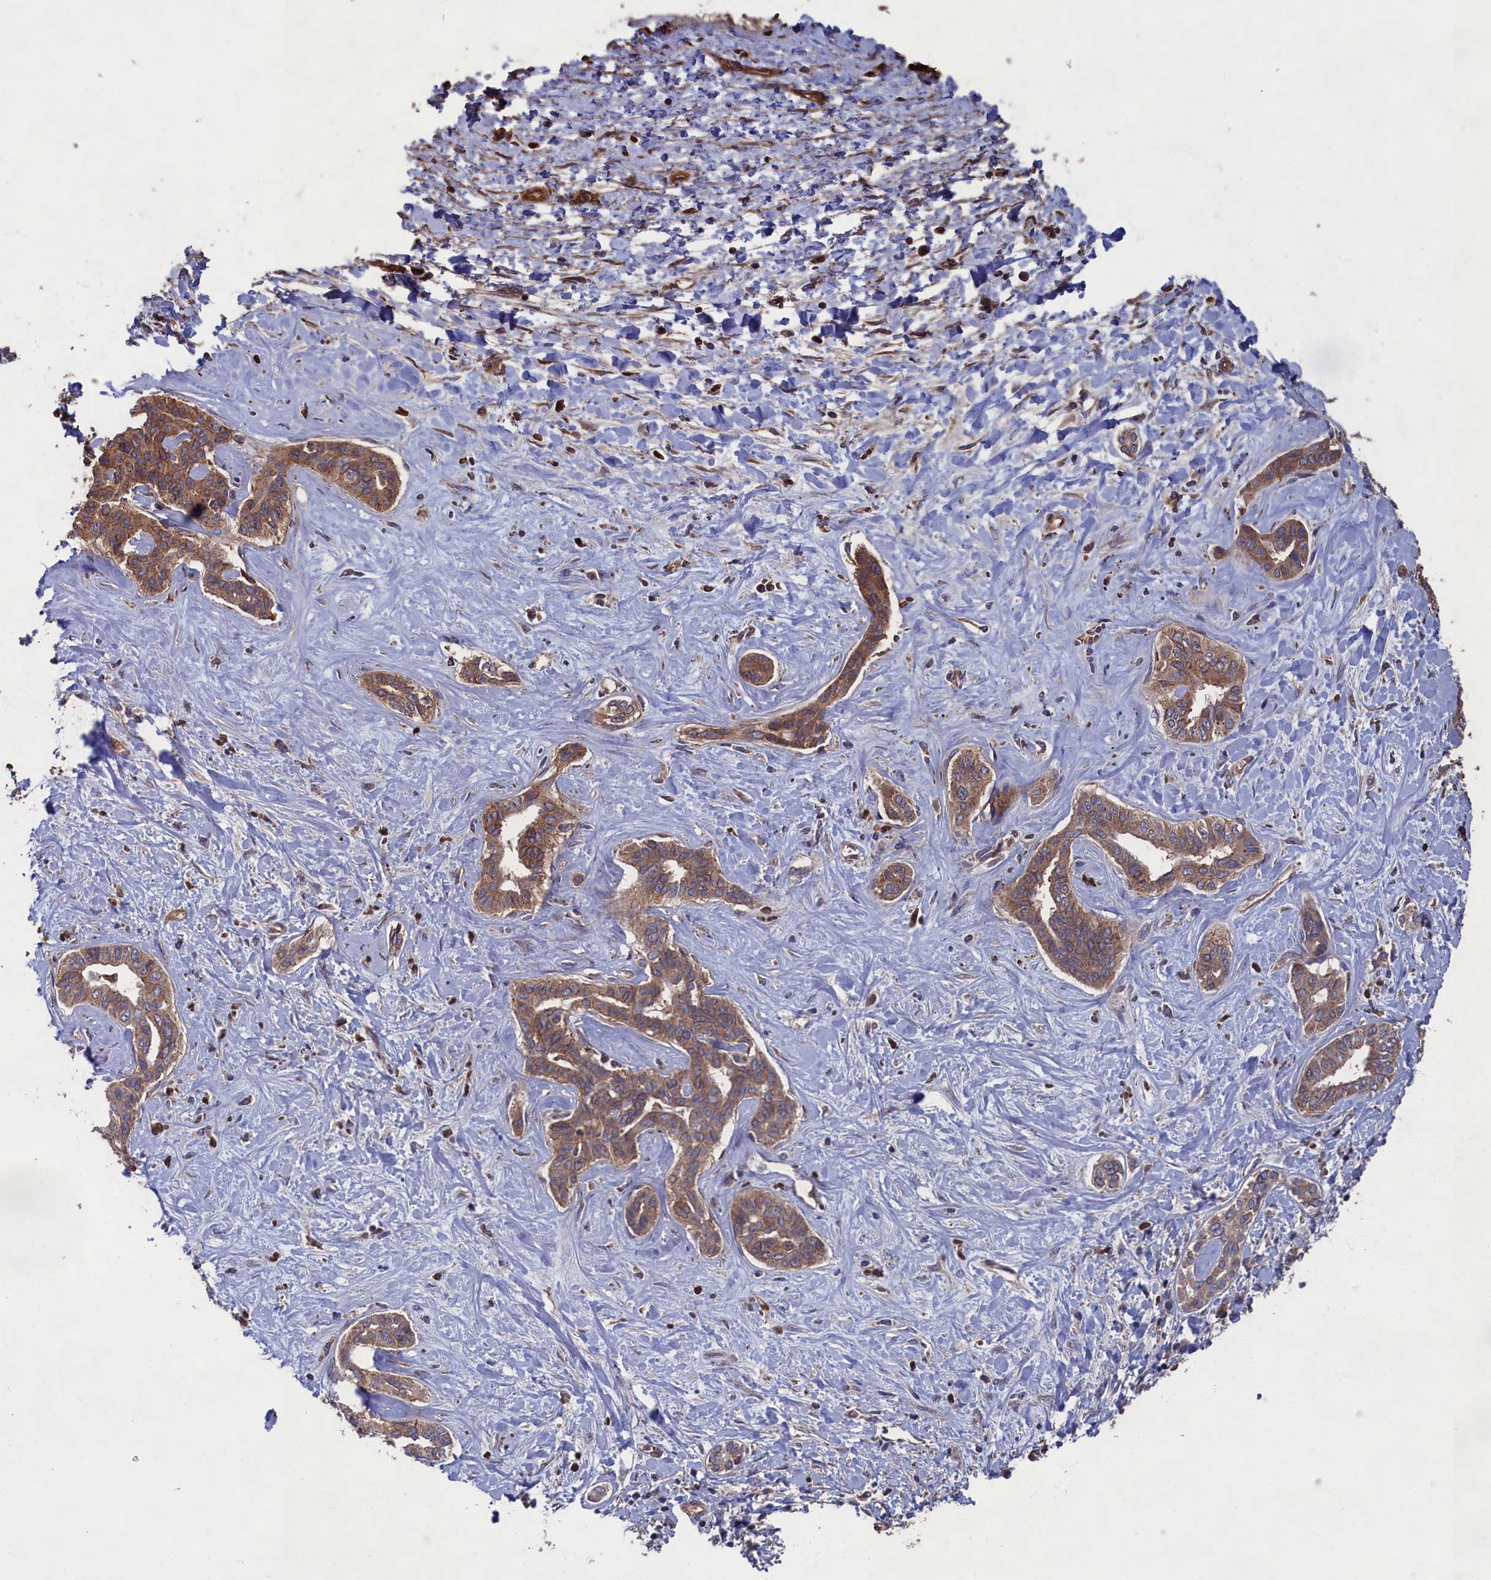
{"staining": {"intensity": "strong", "quantity": "25%-75%", "location": "cytoplasmic/membranous"}, "tissue": "liver cancer", "cell_type": "Tumor cells", "image_type": "cancer", "snomed": [{"axis": "morphology", "description": "Cholangiocarcinoma"}, {"axis": "topography", "description": "Liver"}], "caption": "This micrograph demonstrates liver cancer (cholangiocarcinoma) stained with immunohistochemistry (IHC) to label a protein in brown. The cytoplasmic/membranous of tumor cells show strong positivity for the protein. Nuclei are counter-stained blue.", "gene": "CCDC124", "patient": {"sex": "female", "age": 77}}